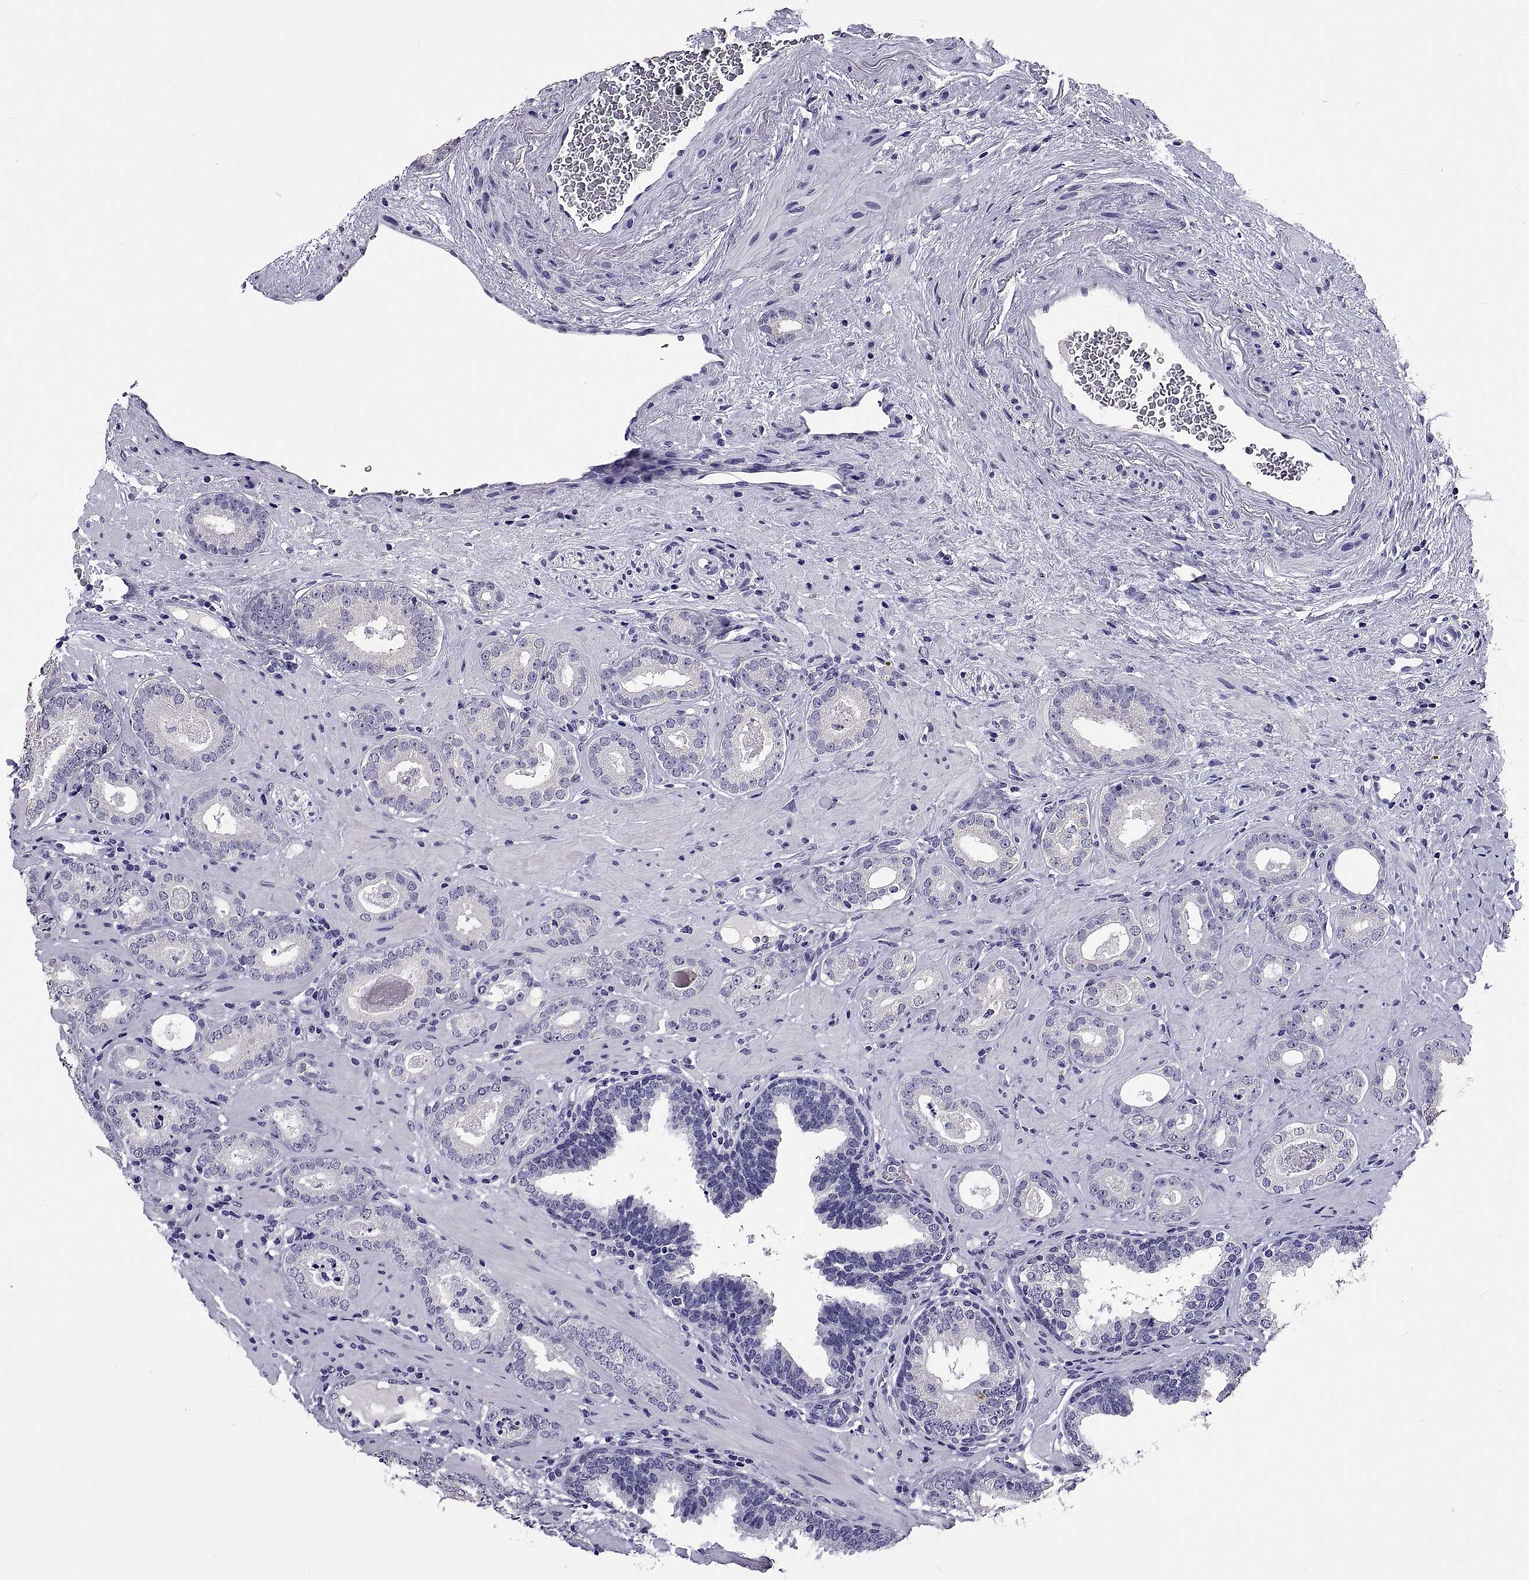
{"staining": {"intensity": "negative", "quantity": "none", "location": "none"}, "tissue": "prostate cancer", "cell_type": "Tumor cells", "image_type": "cancer", "snomed": [{"axis": "morphology", "description": "Adenocarcinoma, Low grade"}, {"axis": "topography", "description": "Prostate"}], "caption": "There is no significant expression in tumor cells of prostate cancer (adenocarcinoma (low-grade)). (DAB immunohistochemistry (IHC) visualized using brightfield microscopy, high magnification).", "gene": "TGFBR3L", "patient": {"sex": "male", "age": 60}}